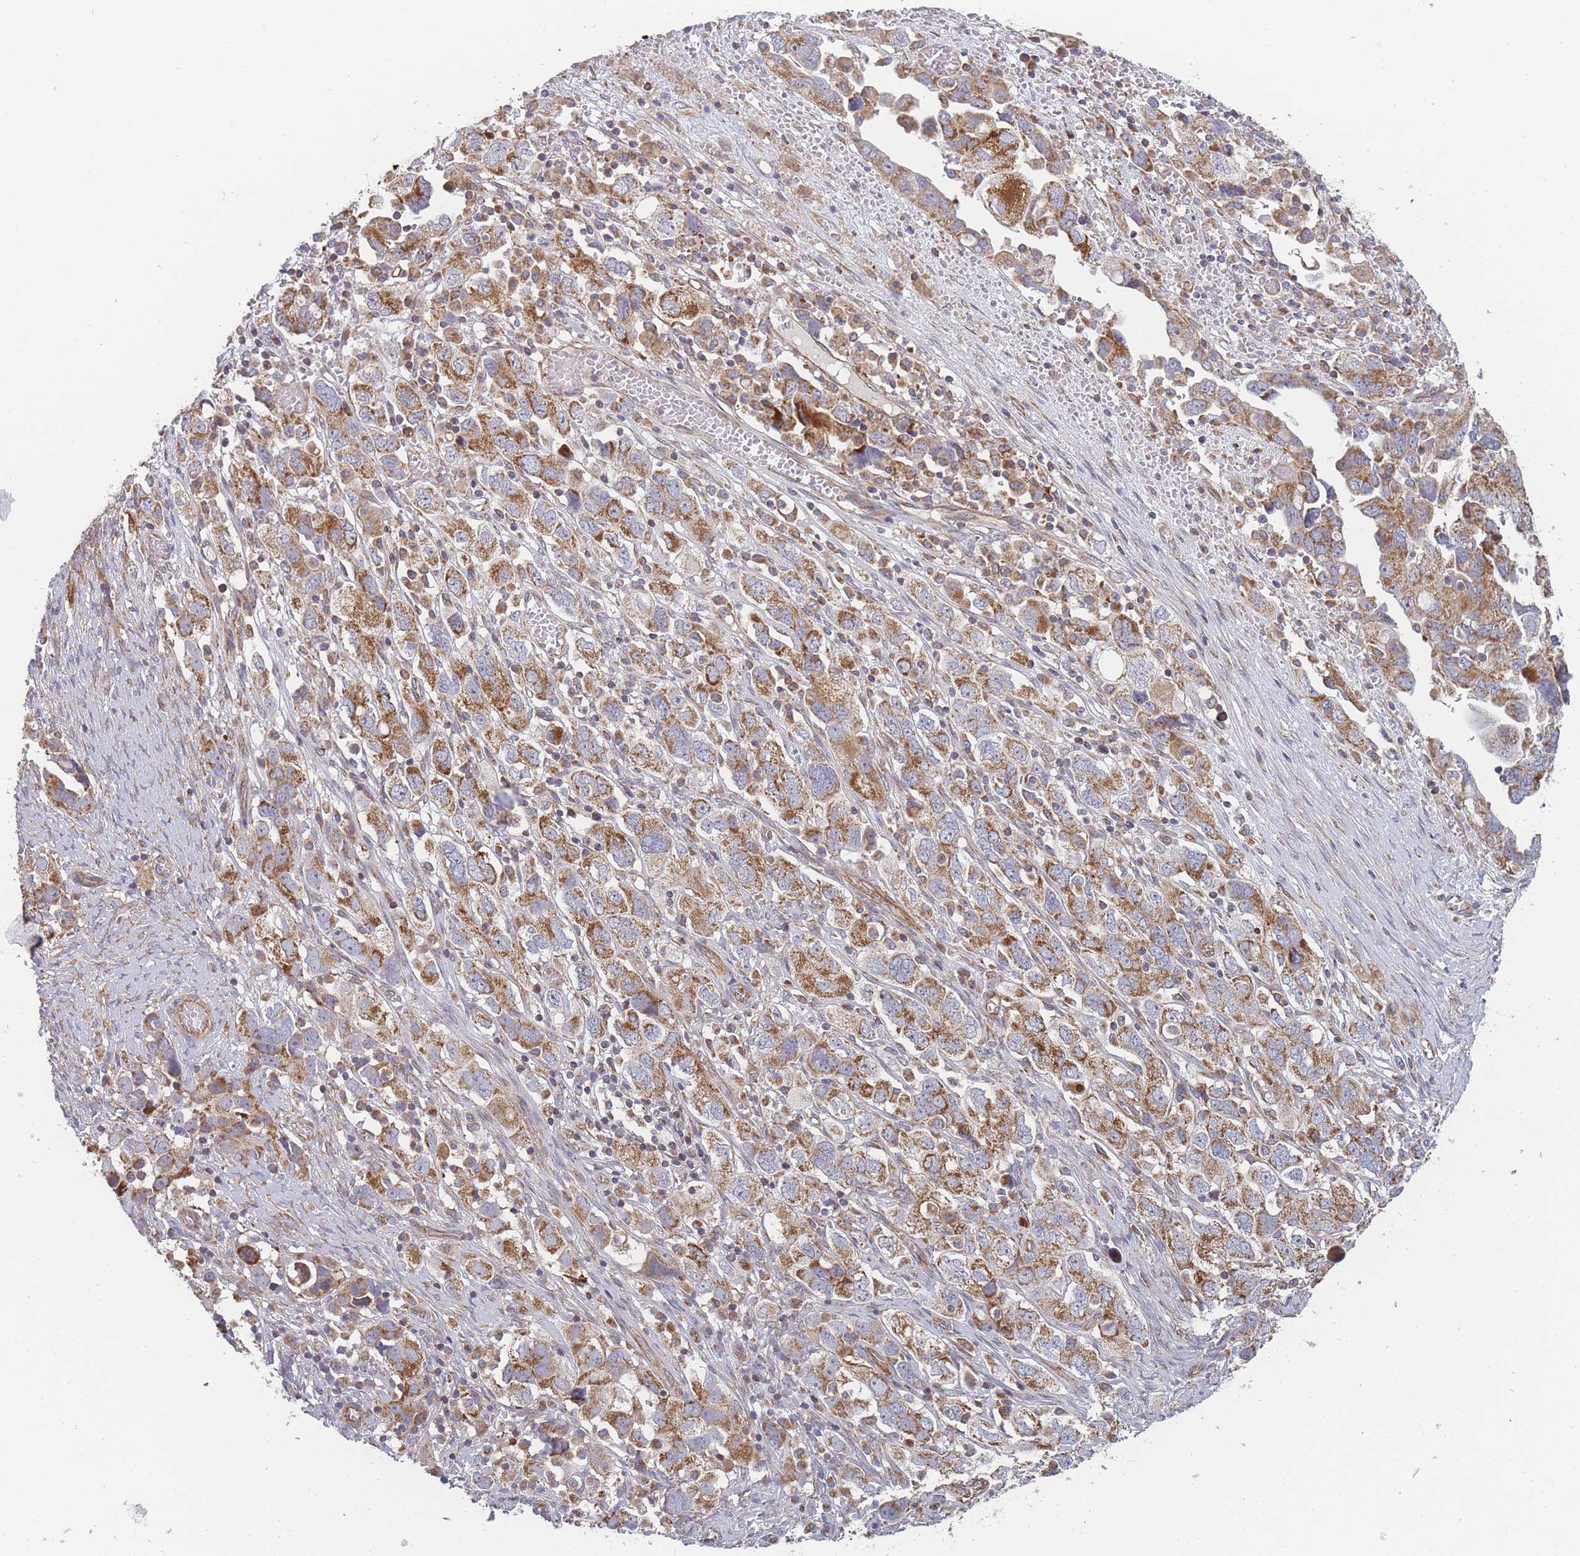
{"staining": {"intensity": "moderate", "quantity": ">75%", "location": "cytoplasmic/membranous"}, "tissue": "ovarian cancer", "cell_type": "Tumor cells", "image_type": "cancer", "snomed": [{"axis": "morphology", "description": "Carcinoma, NOS"}, {"axis": "morphology", "description": "Cystadenocarcinoma, serous, NOS"}, {"axis": "topography", "description": "Ovary"}], "caption": "The histopathology image displays staining of ovarian cancer, revealing moderate cytoplasmic/membranous protein staining (brown color) within tumor cells.", "gene": "MTRES1", "patient": {"sex": "female", "age": 69}}